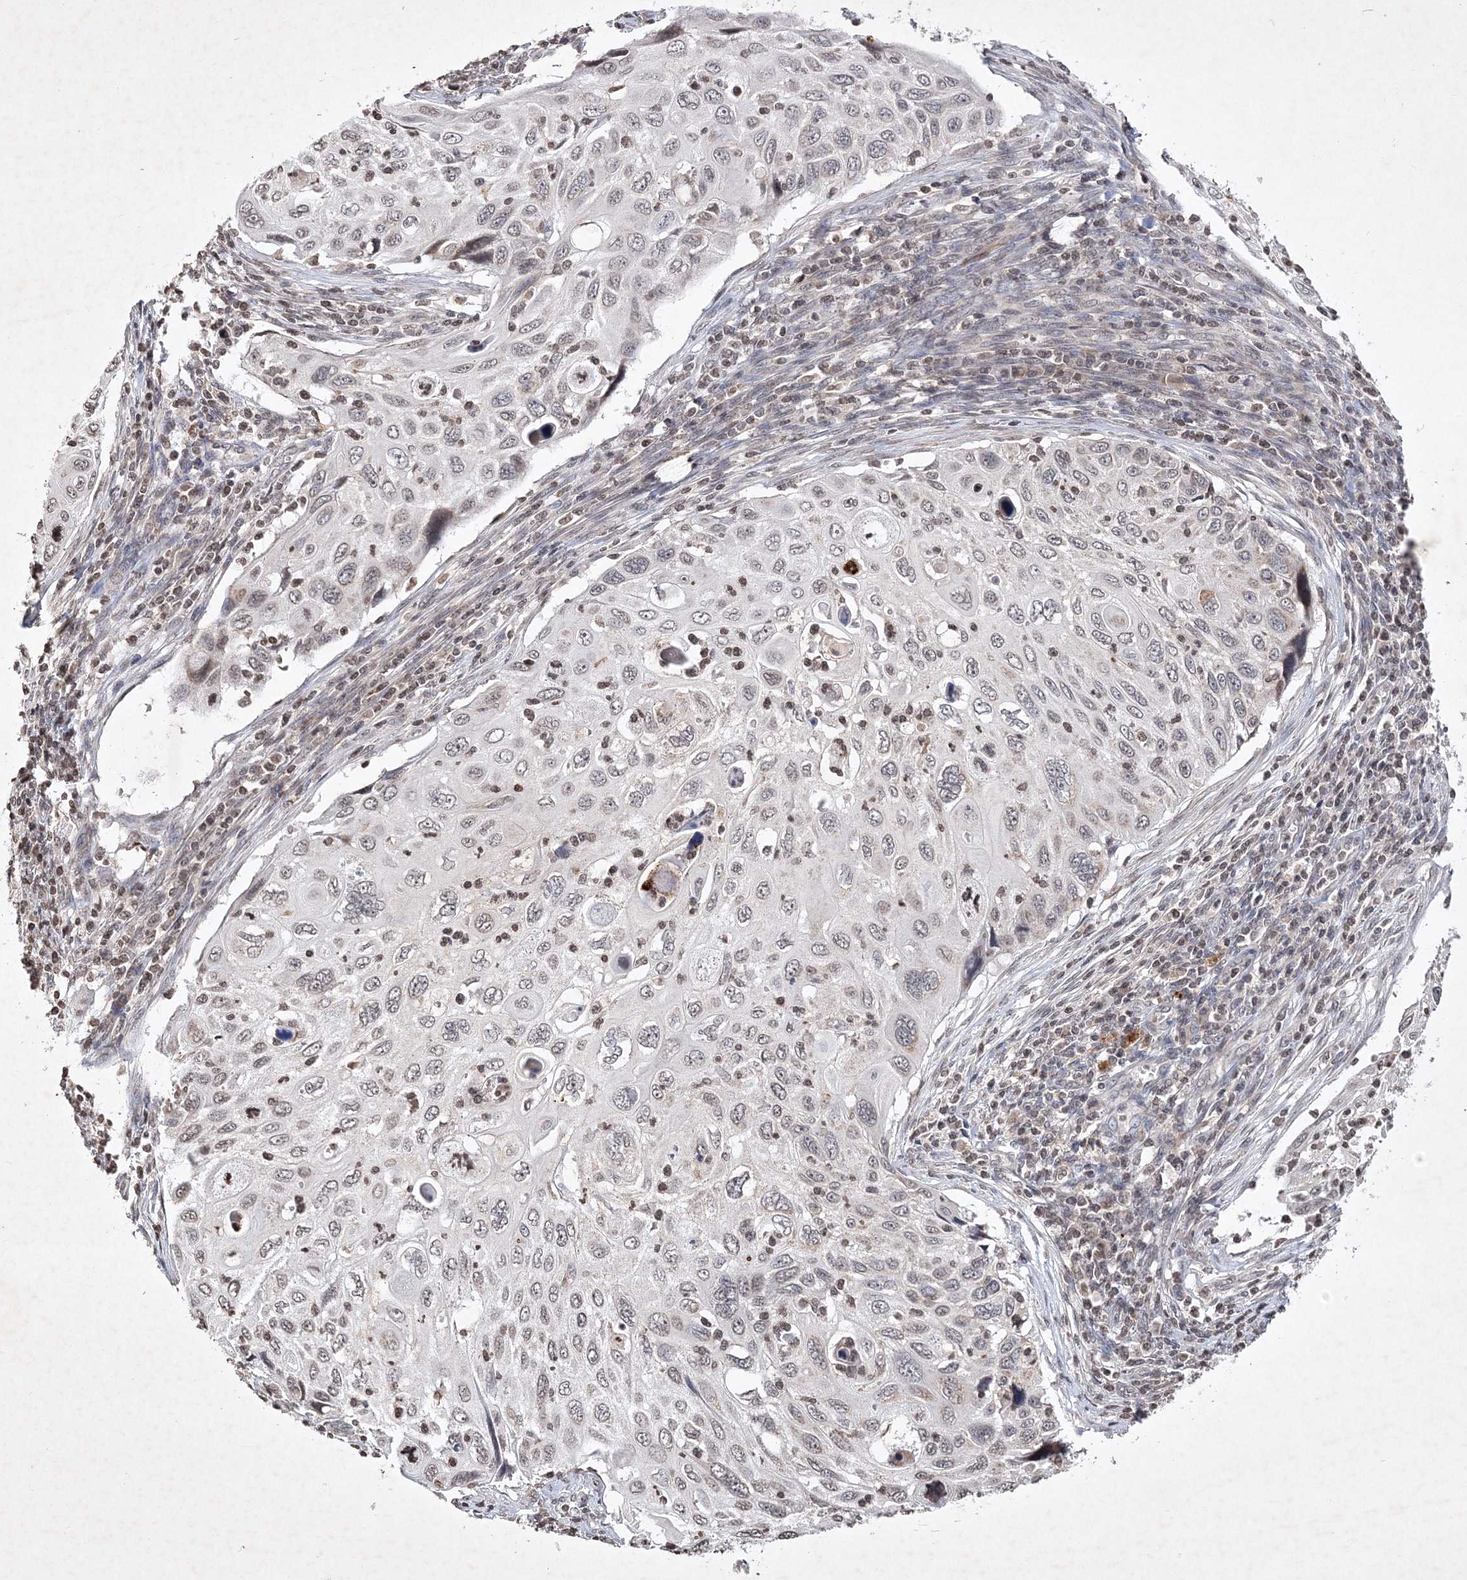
{"staining": {"intensity": "weak", "quantity": "25%-75%", "location": "nuclear"}, "tissue": "cervical cancer", "cell_type": "Tumor cells", "image_type": "cancer", "snomed": [{"axis": "morphology", "description": "Squamous cell carcinoma, NOS"}, {"axis": "topography", "description": "Cervix"}], "caption": "Protein staining of squamous cell carcinoma (cervical) tissue demonstrates weak nuclear positivity in about 25%-75% of tumor cells.", "gene": "SOWAHB", "patient": {"sex": "female", "age": 70}}